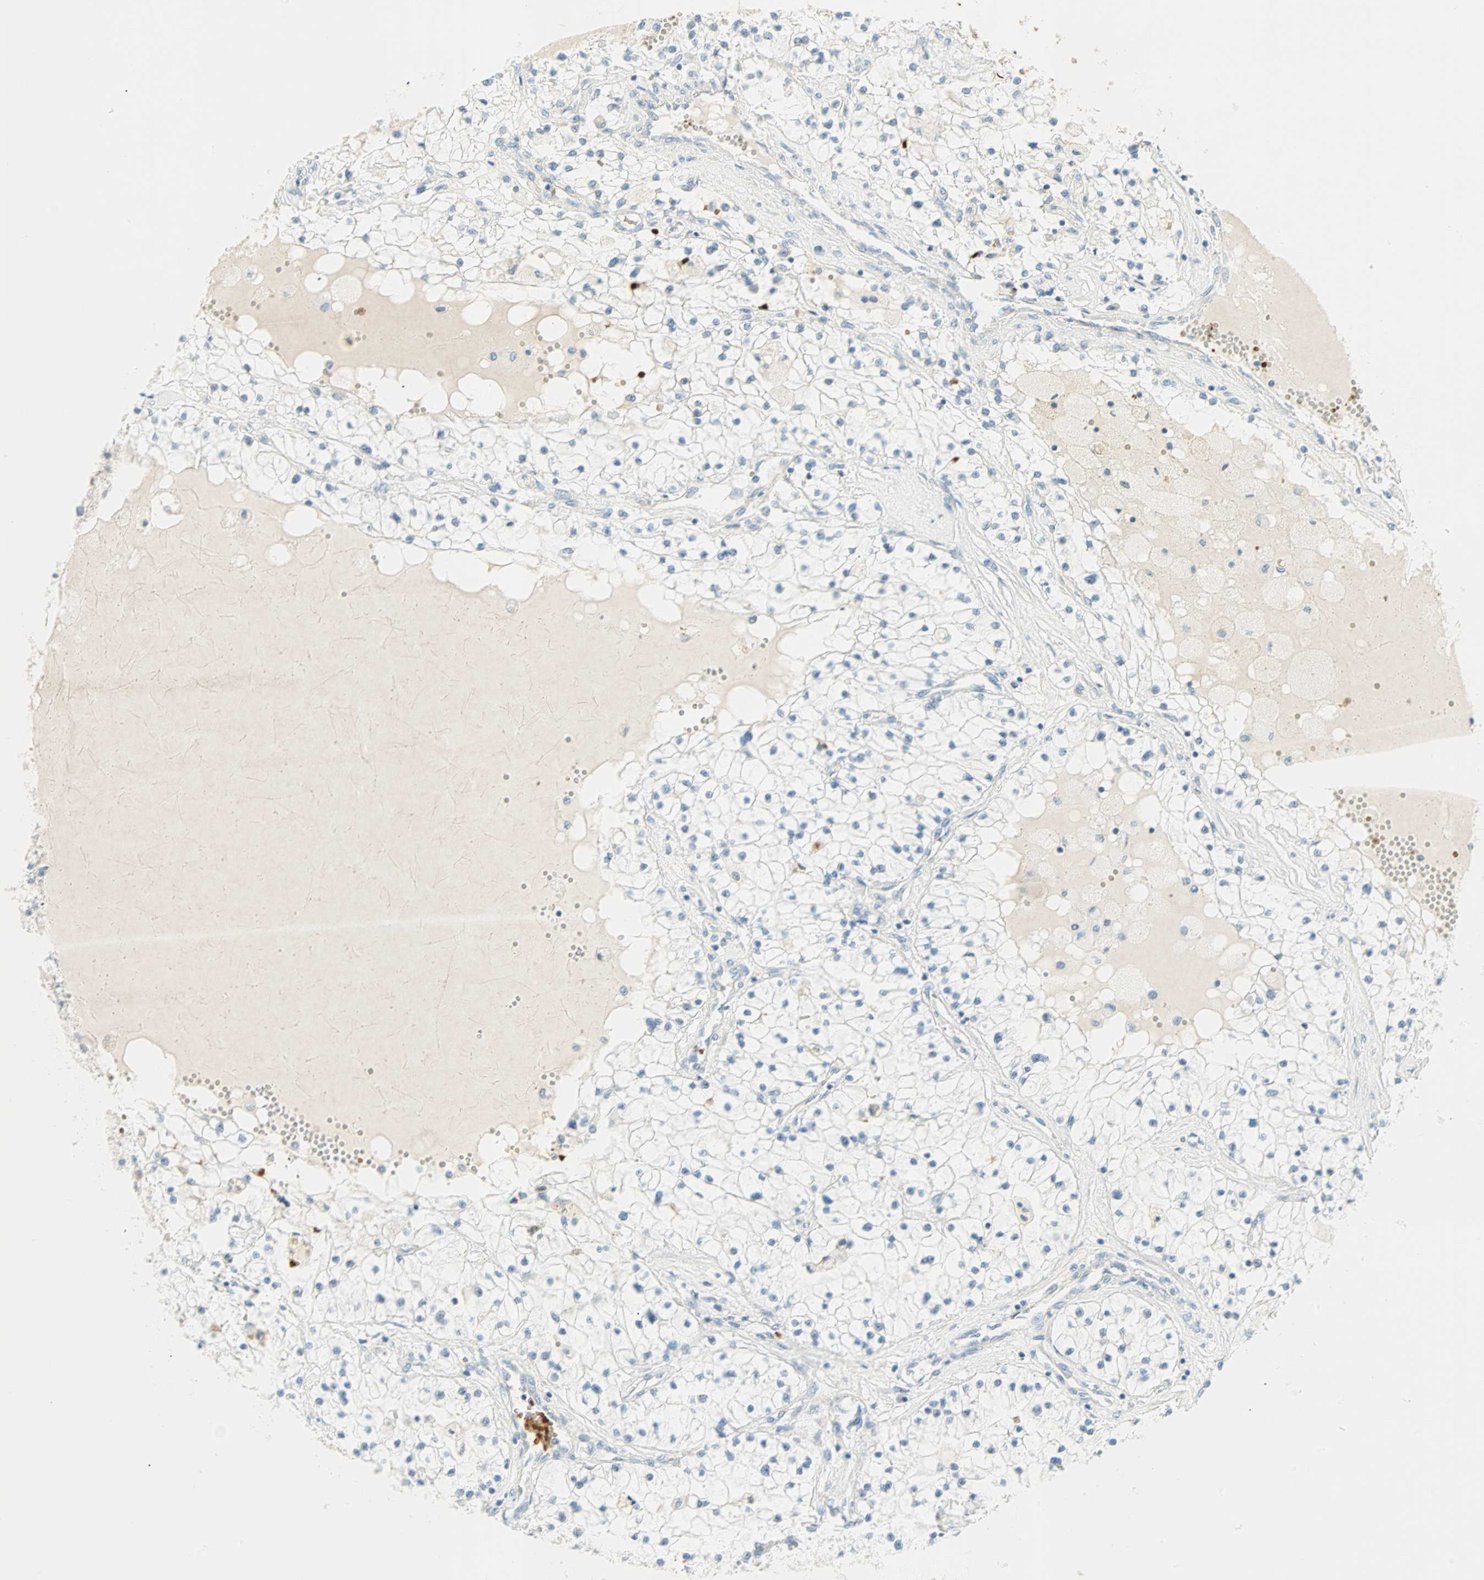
{"staining": {"intensity": "negative", "quantity": "none", "location": "none"}, "tissue": "renal cancer", "cell_type": "Tumor cells", "image_type": "cancer", "snomed": [{"axis": "morphology", "description": "Adenocarcinoma, NOS"}, {"axis": "topography", "description": "Kidney"}], "caption": "Protein analysis of renal adenocarcinoma shows no significant staining in tumor cells.", "gene": "BCAN", "patient": {"sex": "male", "age": 68}}